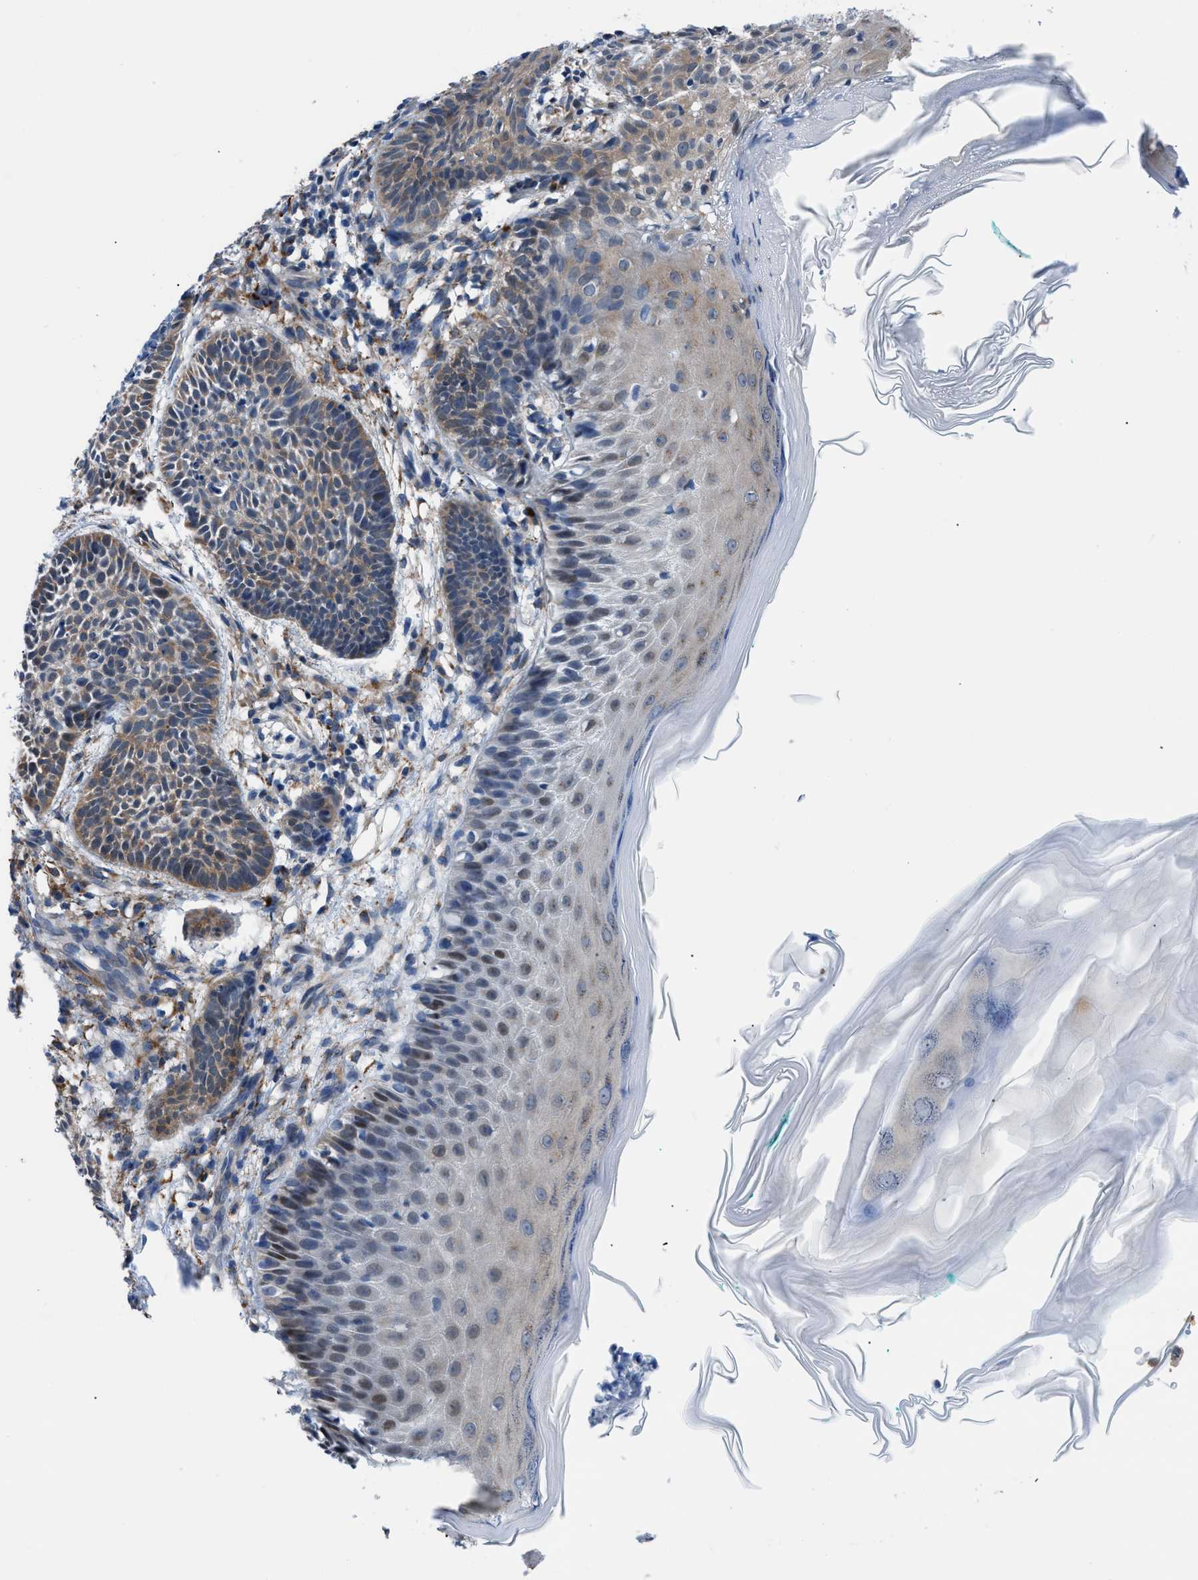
{"staining": {"intensity": "moderate", "quantity": ">75%", "location": "cytoplasmic/membranous"}, "tissue": "skin cancer", "cell_type": "Tumor cells", "image_type": "cancer", "snomed": [{"axis": "morphology", "description": "Basal cell carcinoma"}, {"axis": "topography", "description": "Skin"}], "caption": "A brown stain labels moderate cytoplasmic/membranous positivity of a protein in skin basal cell carcinoma tumor cells. Nuclei are stained in blue.", "gene": "TMEM45B", "patient": {"sex": "male", "age": 60}}